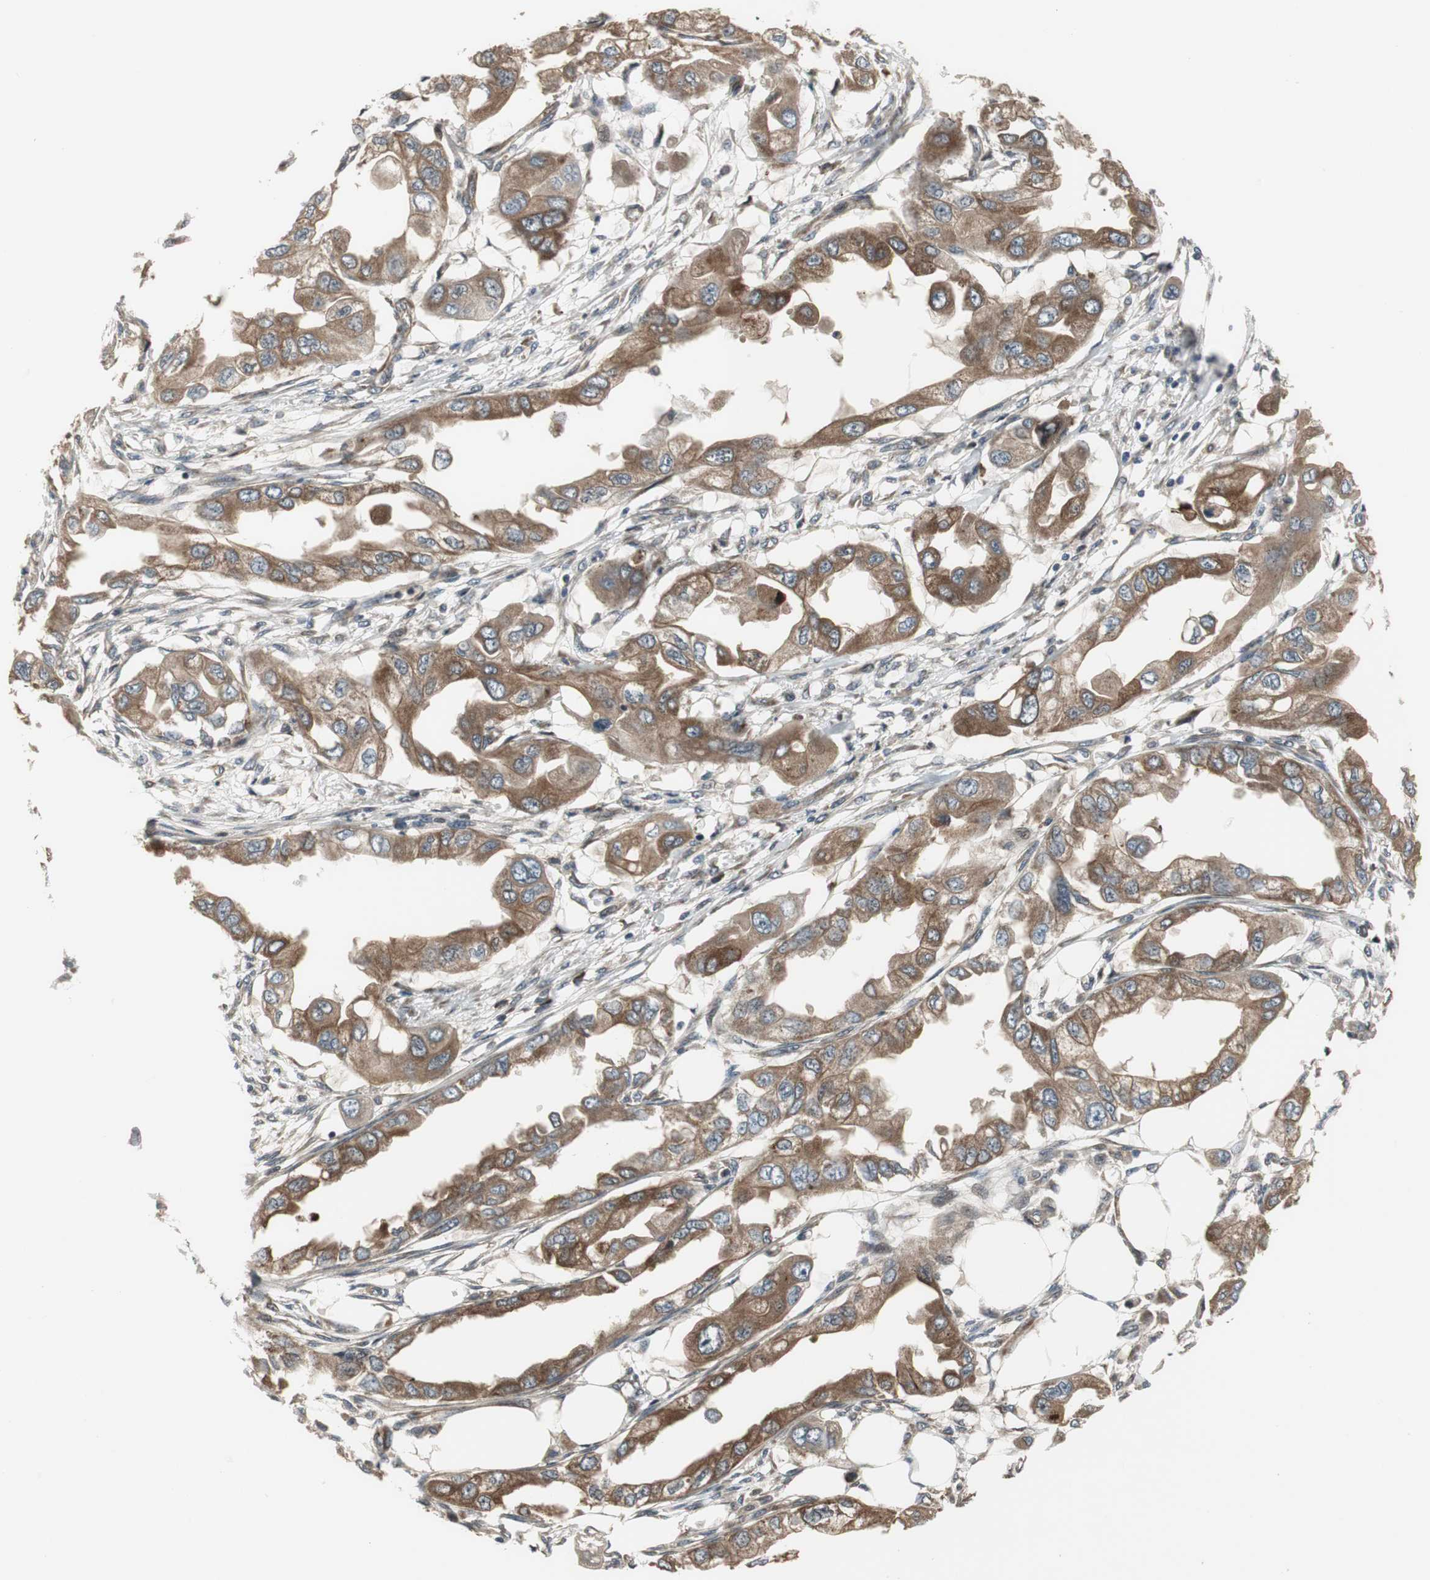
{"staining": {"intensity": "moderate", "quantity": ">75%", "location": "cytoplasmic/membranous"}, "tissue": "endometrial cancer", "cell_type": "Tumor cells", "image_type": "cancer", "snomed": [{"axis": "morphology", "description": "Adenocarcinoma, NOS"}, {"axis": "topography", "description": "Endometrium"}], "caption": "Human endometrial cancer stained with a brown dye displays moderate cytoplasmic/membranous positive staining in approximately >75% of tumor cells.", "gene": "CHP1", "patient": {"sex": "female", "age": 67}}